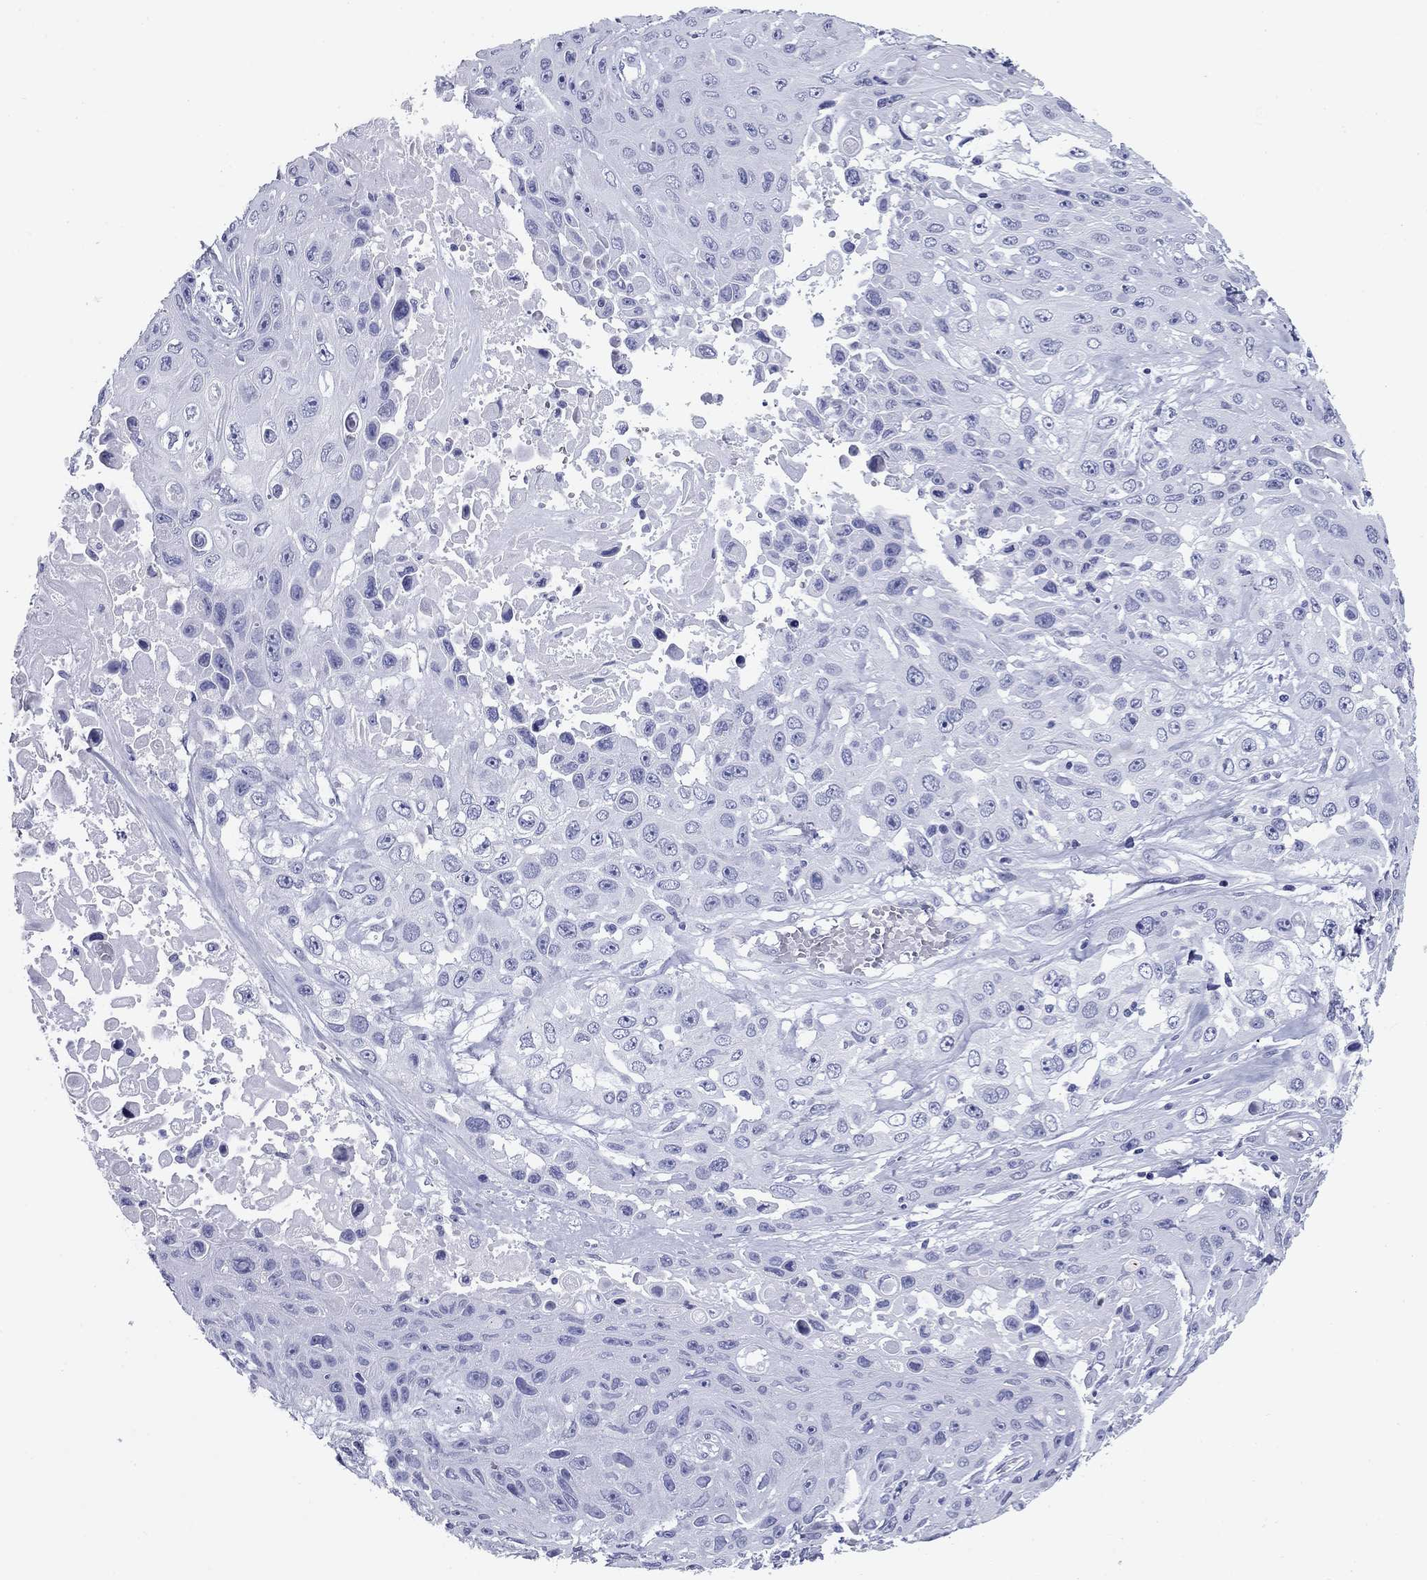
{"staining": {"intensity": "negative", "quantity": "none", "location": "none"}, "tissue": "skin cancer", "cell_type": "Tumor cells", "image_type": "cancer", "snomed": [{"axis": "morphology", "description": "Squamous cell carcinoma, NOS"}, {"axis": "topography", "description": "Skin"}], "caption": "This is an immunohistochemistry histopathology image of human squamous cell carcinoma (skin). There is no positivity in tumor cells.", "gene": "NPPA", "patient": {"sex": "male", "age": 82}}